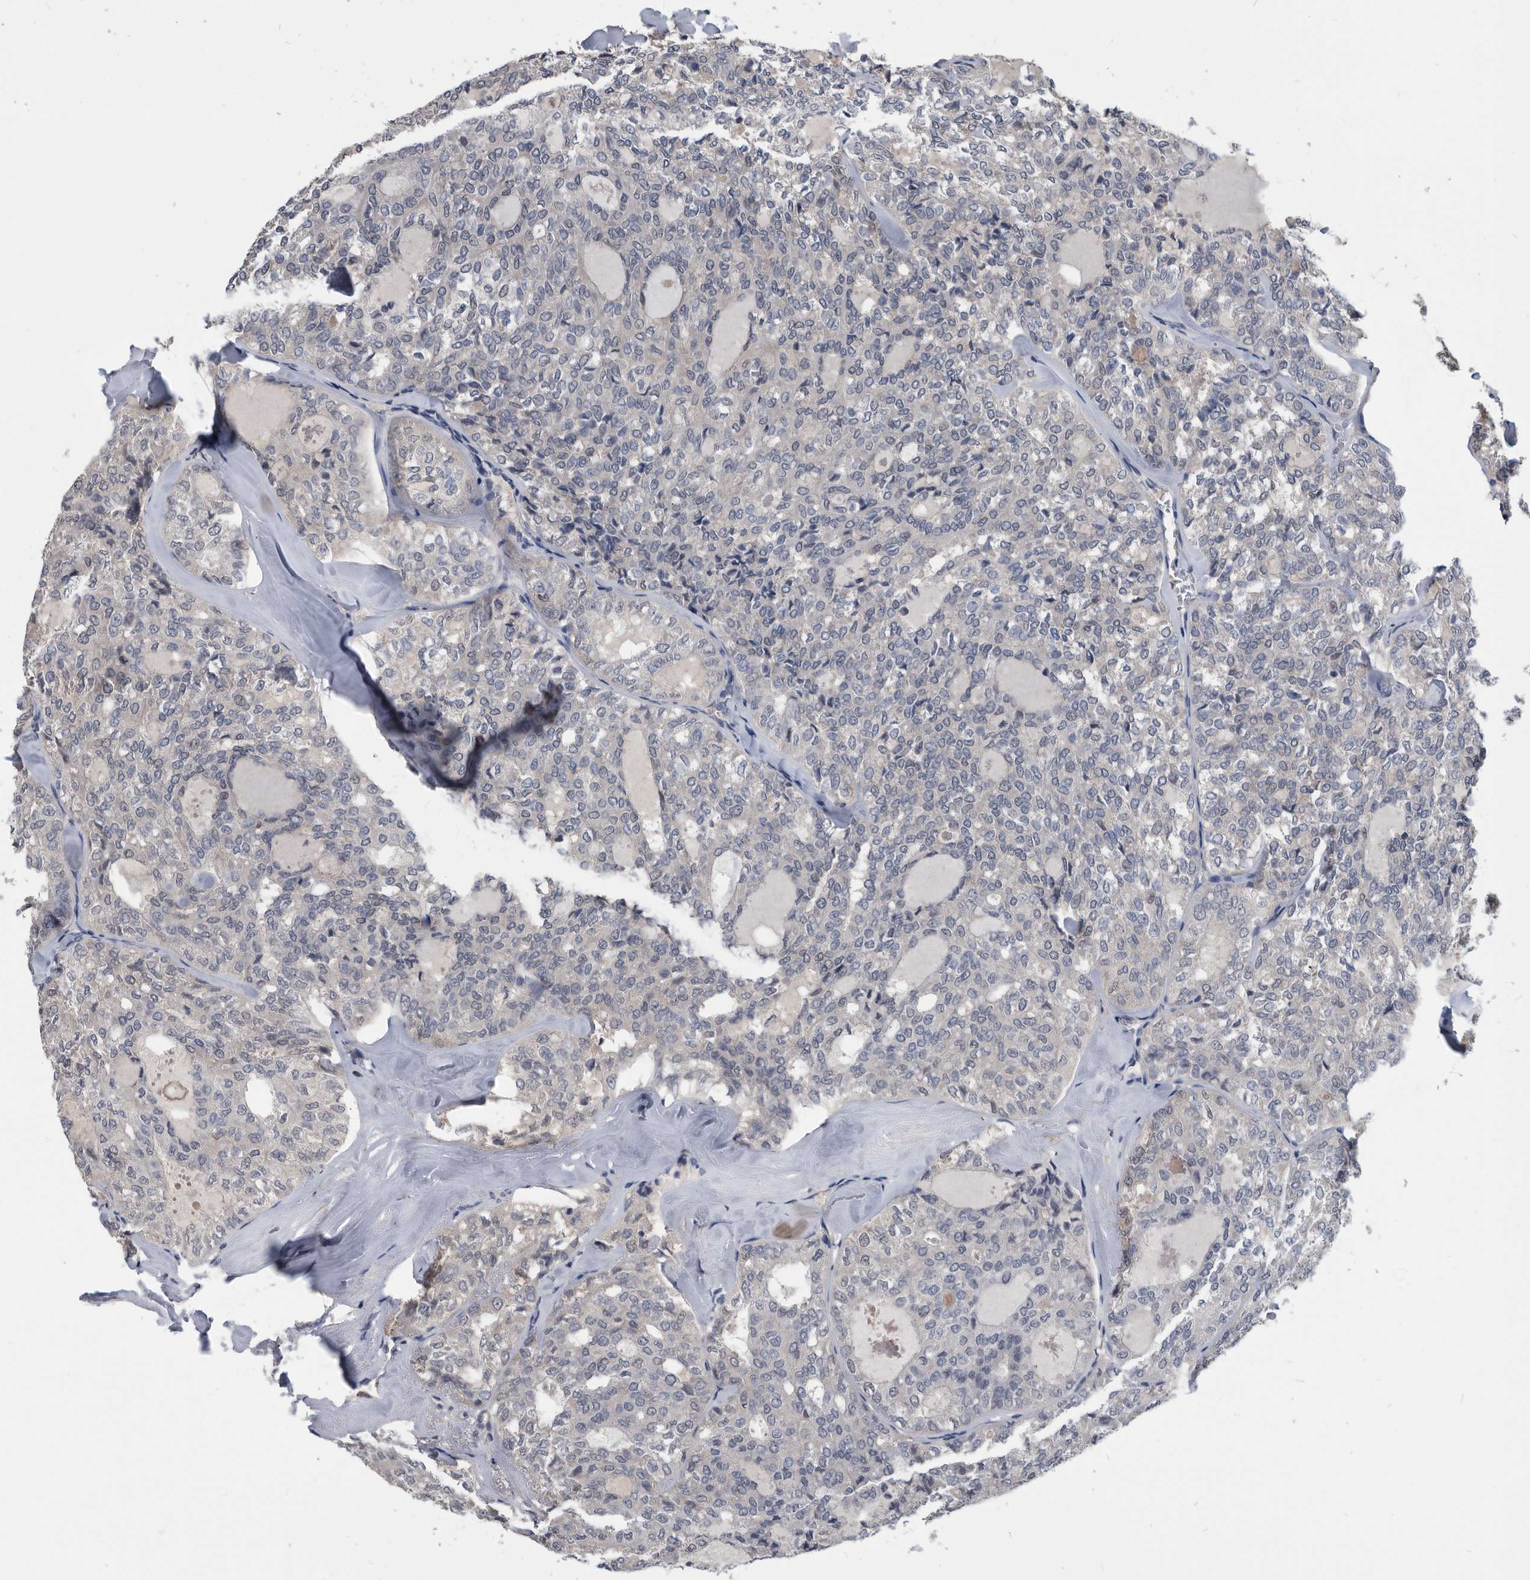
{"staining": {"intensity": "negative", "quantity": "none", "location": "none"}, "tissue": "thyroid cancer", "cell_type": "Tumor cells", "image_type": "cancer", "snomed": [{"axis": "morphology", "description": "Follicular adenoma carcinoma, NOS"}, {"axis": "topography", "description": "Thyroid gland"}], "caption": "This is an immunohistochemistry (IHC) histopathology image of thyroid cancer (follicular adenoma carcinoma). There is no expression in tumor cells.", "gene": "PDXK", "patient": {"sex": "male", "age": 75}}